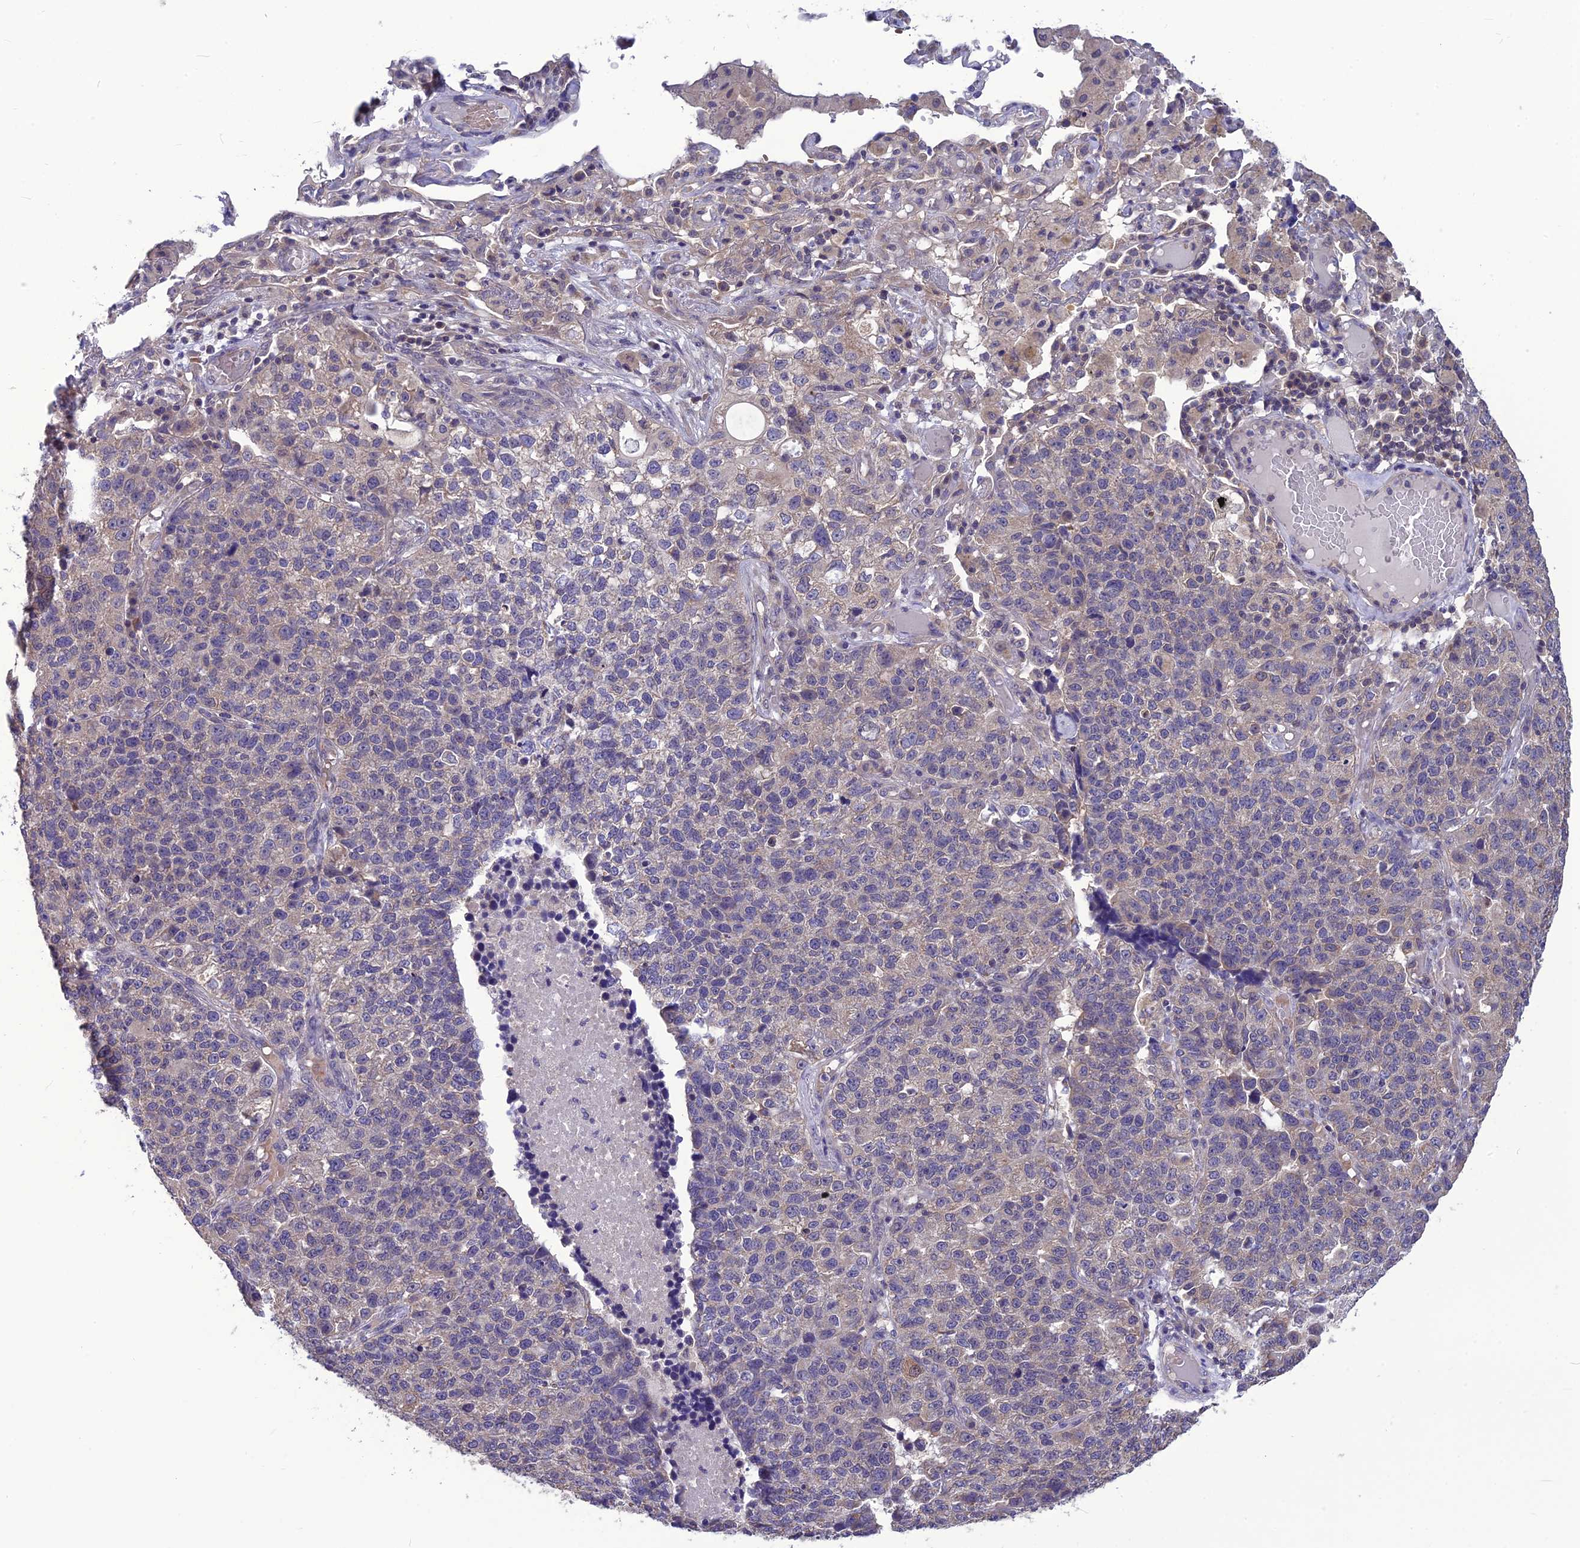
{"staining": {"intensity": "negative", "quantity": "none", "location": "none"}, "tissue": "lung cancer", "cell_type": "Tumor cells", "image_type": "cancer", "snomed": [{"axis": "morphology", "description": "Adenocarcinoma, NOS"}, {"axis": "topography", "description": "Lung"}], "caption": "Tumor cells show no significant expression in lung cancer.", "gene": "PSMF1", "patient": {"sex": "male", "age": 49}}